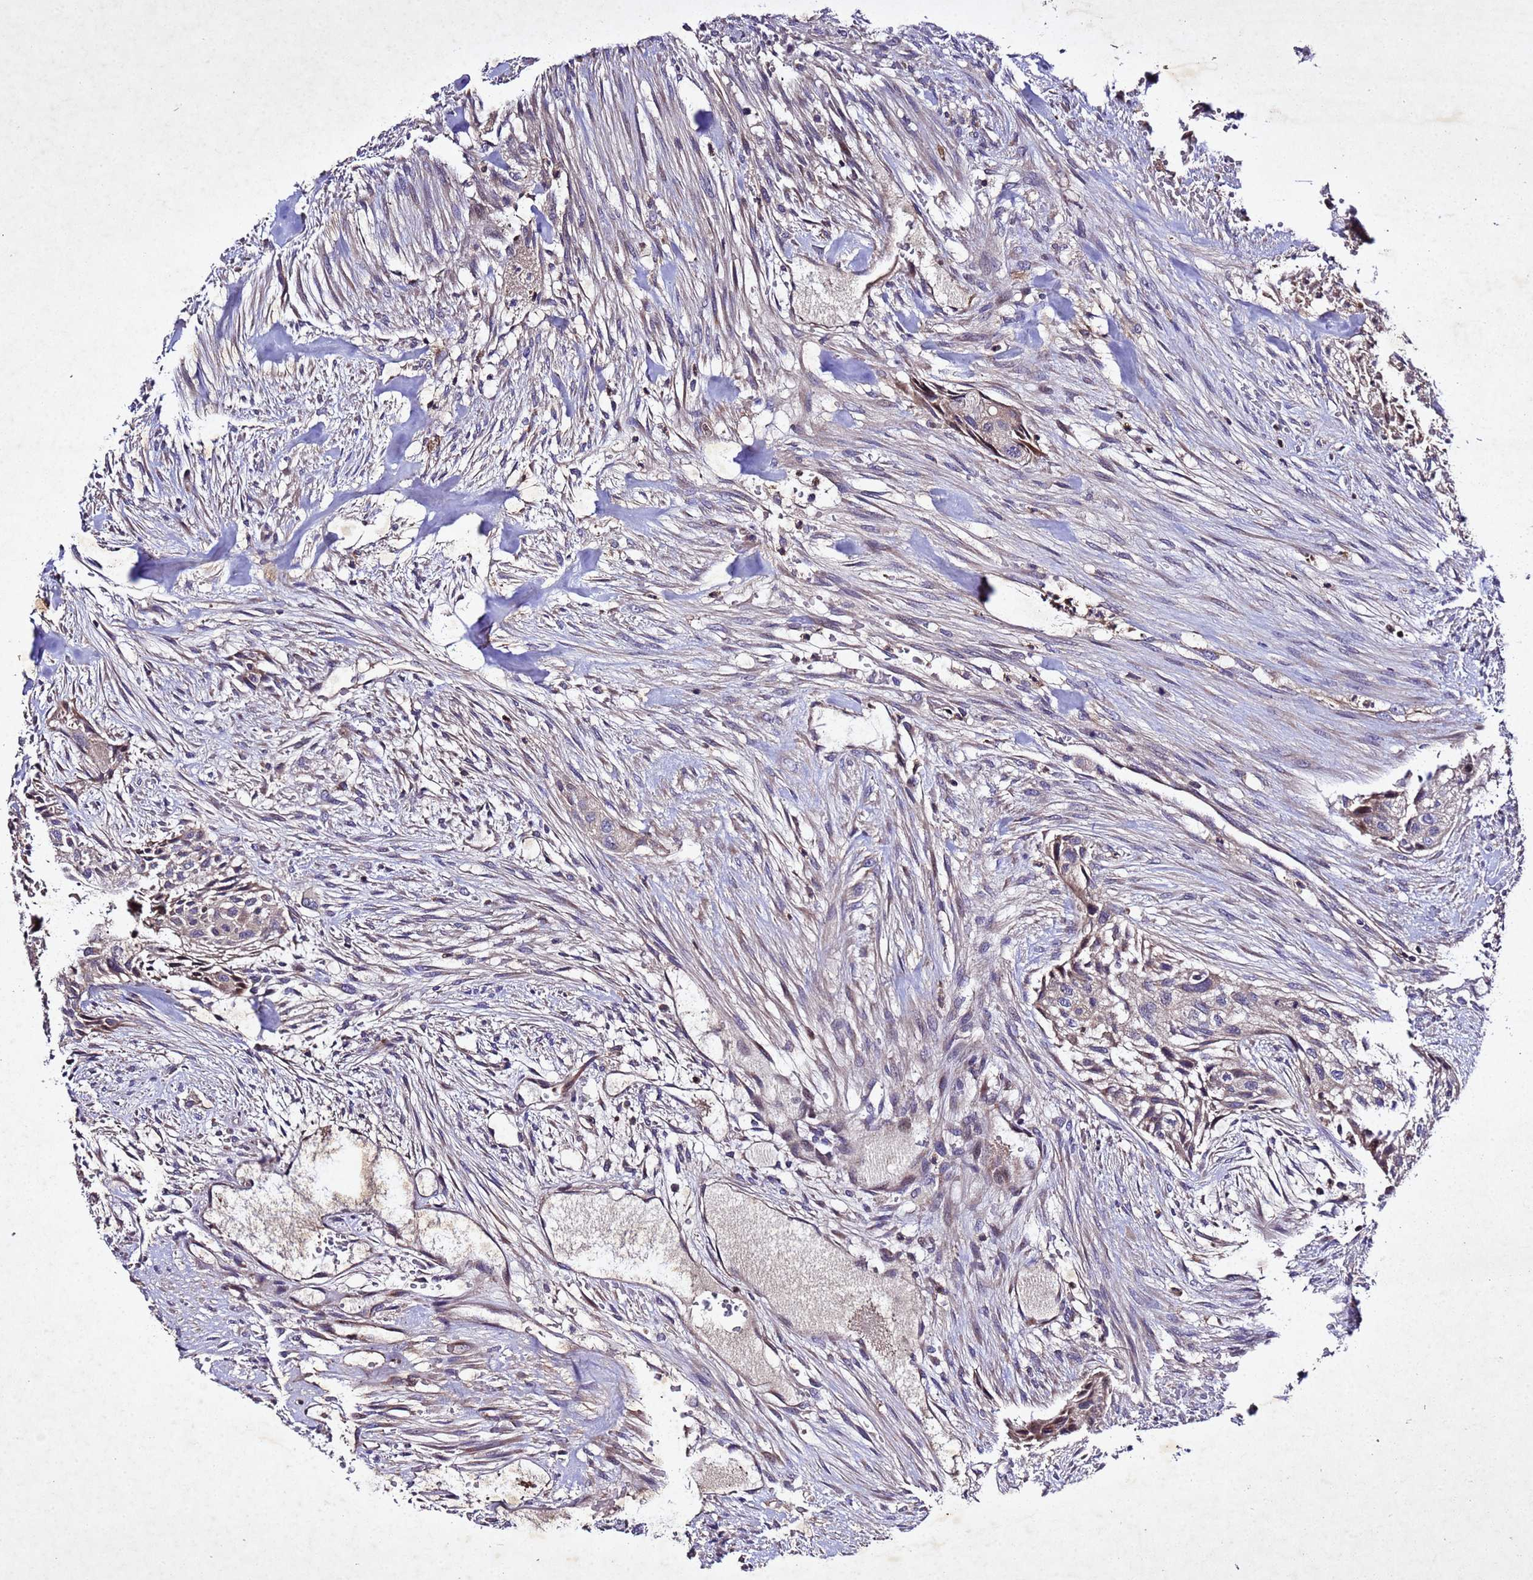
{"staining": {"intensity": "weak", "quantity": "25%-75%", "location": "cytoplasmic/membranous"}, "tissue": "urothelial cancer", "cell_type": "Tumor cells", "image_type": "cancer", "snomed": [{"axis": "morphology", "description": "Urothelial carcinoma, High grade"}, {"axis": "topography", "description": "Urinary bladder"}], "caption": "Brown immunohistochemical staining in human urothelial carcinoma (high-grade) displays weak cytoplasmic/membranous expression in approximately 25%-75% of tumor cells.", "gene": "SV2B", "patient": {"sex": "male", "age": 35}}